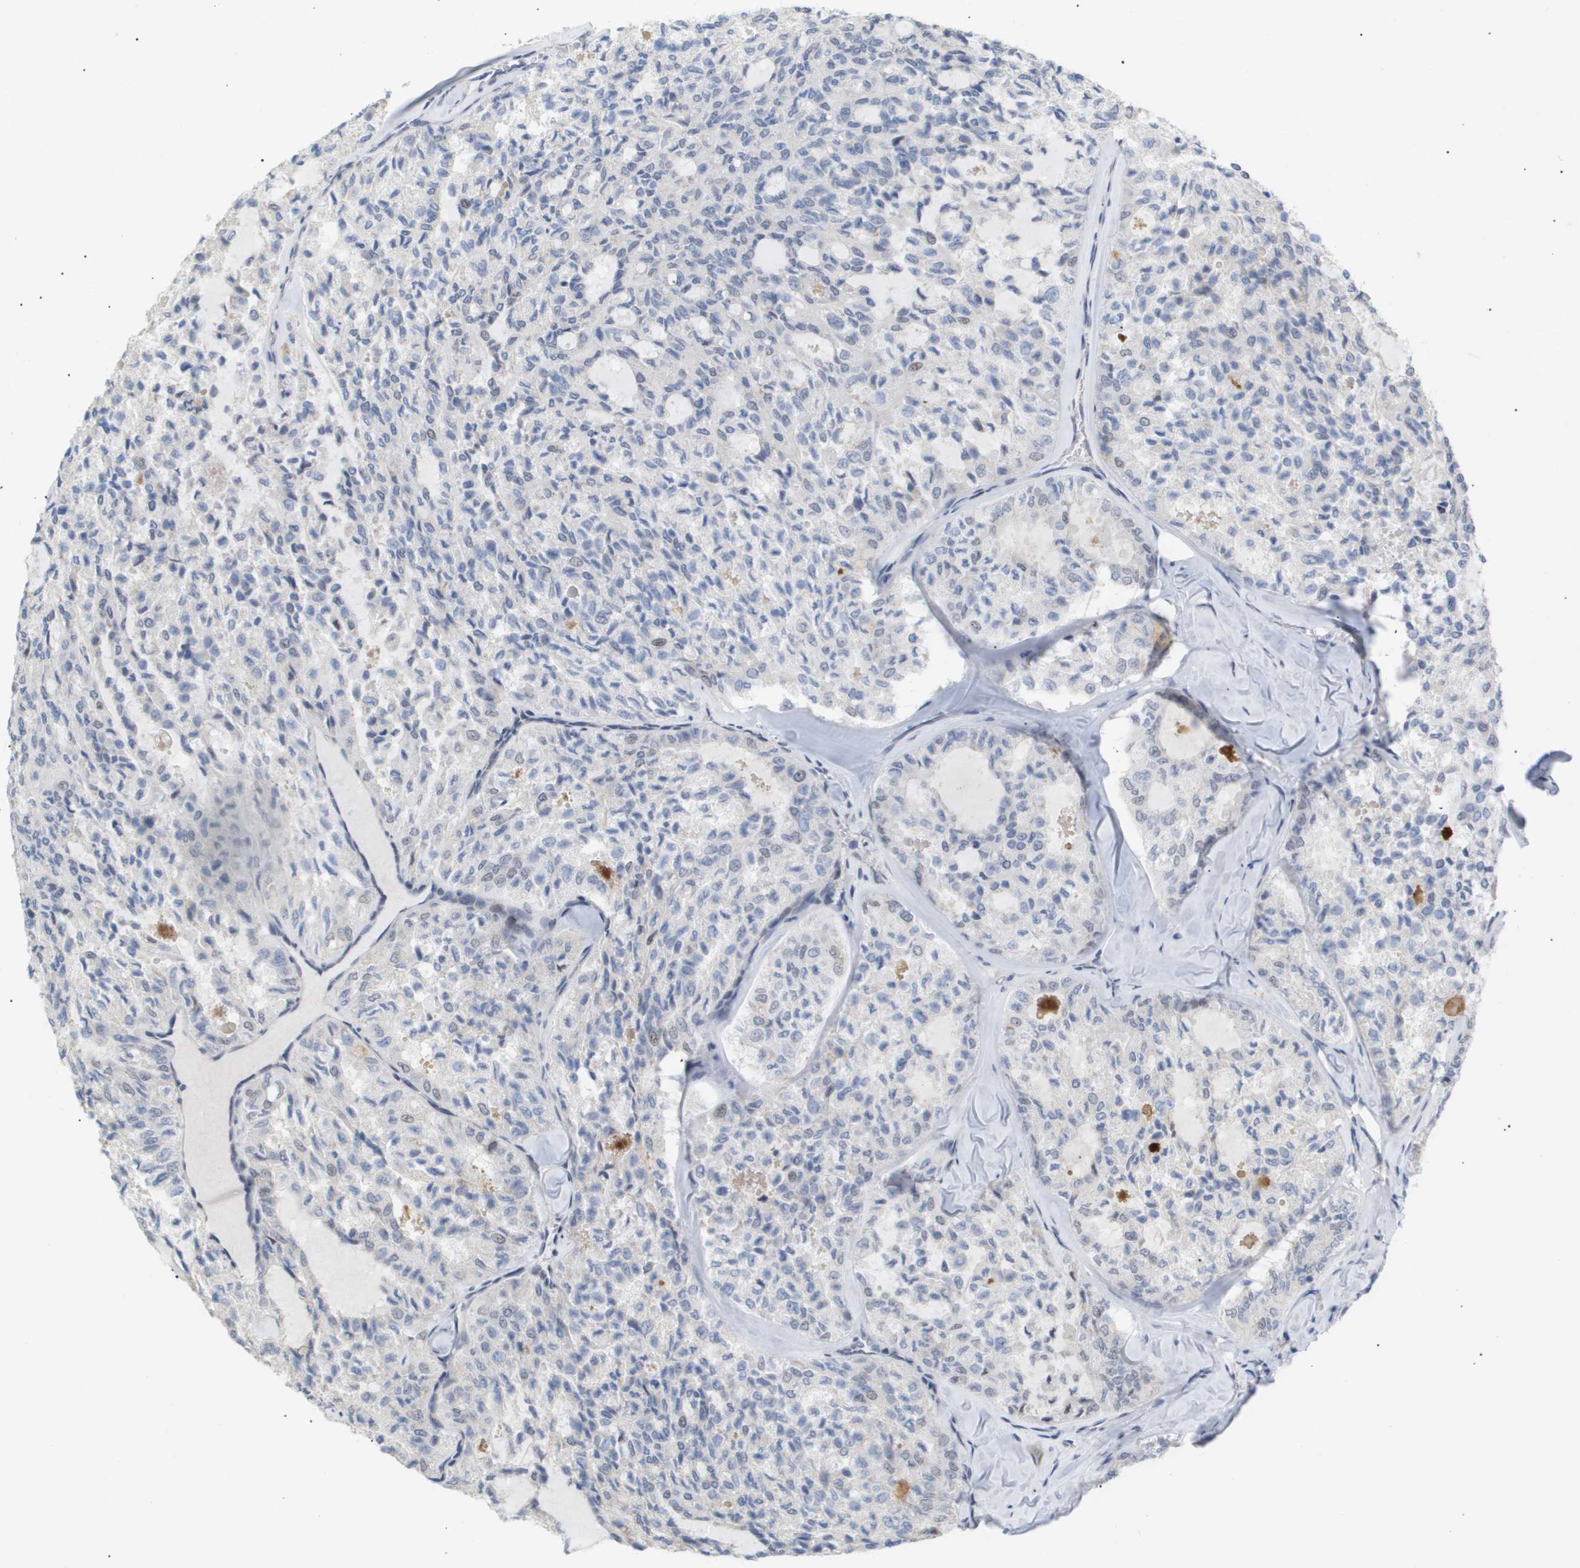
{"staining": {"intensity": "negative", "quantity": "none", "location": "none"}, "tissue": "thyroid cancer", "cell_type": "Tumor cells", "image_type": "cancer", "snomed": [{"axis": "morphology", "description": "Follicular adenoma carcinoma, NOS"}, {"axis": "topography", "description": "Thyroid gland"}], "caption": "Thyroid cancer stained for a protein using immunohistochemistry (IHC) shows no positivity tumor cells.", "gene": "PPARD", "patient": {"sex": "male", "age": 75}}